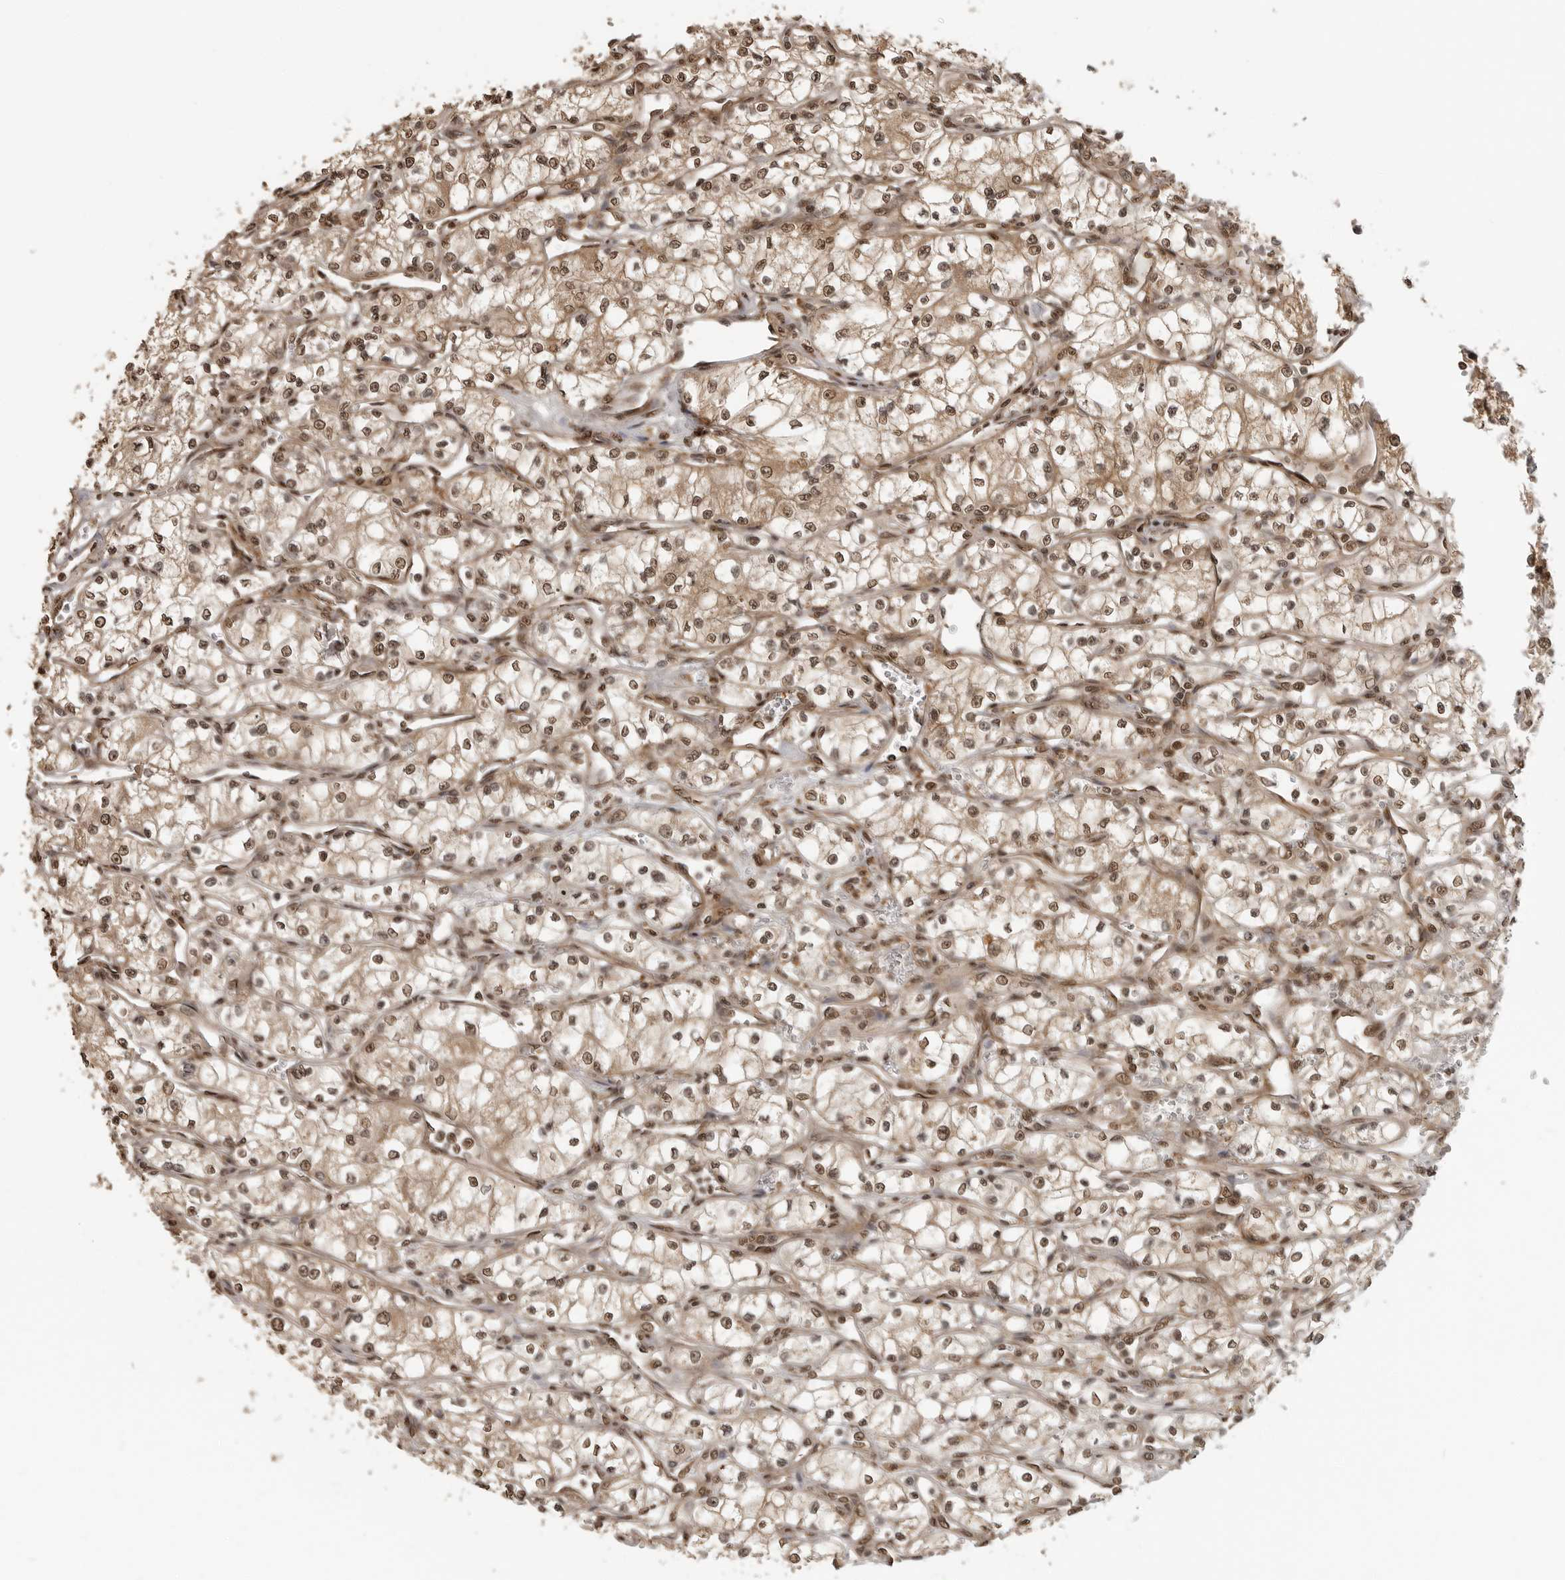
{"staining": {"intensity": "moderate", "quantity": ">75%", "location": "nuclear"}, "tissue": "renal cancer", "cell_type": "Tumor cells", "image_type": "cancer", "snomed": [{"axis": "morphology", "description": "Adenocarcinoma, NOS"}, {"axis": "topography", "description": "Kidney"}], "caption": "This photomicrograph demonstrates adenocarcinoma (renal) stained with immunohistochemistry (IHC) to label a protein in brown. The nuclear of tumor cells show moderate positivity for the protein. Nuclei are counter-stained blue.", "gene": "CLOCK", "patient": {"sex": "male", "age": 59}}